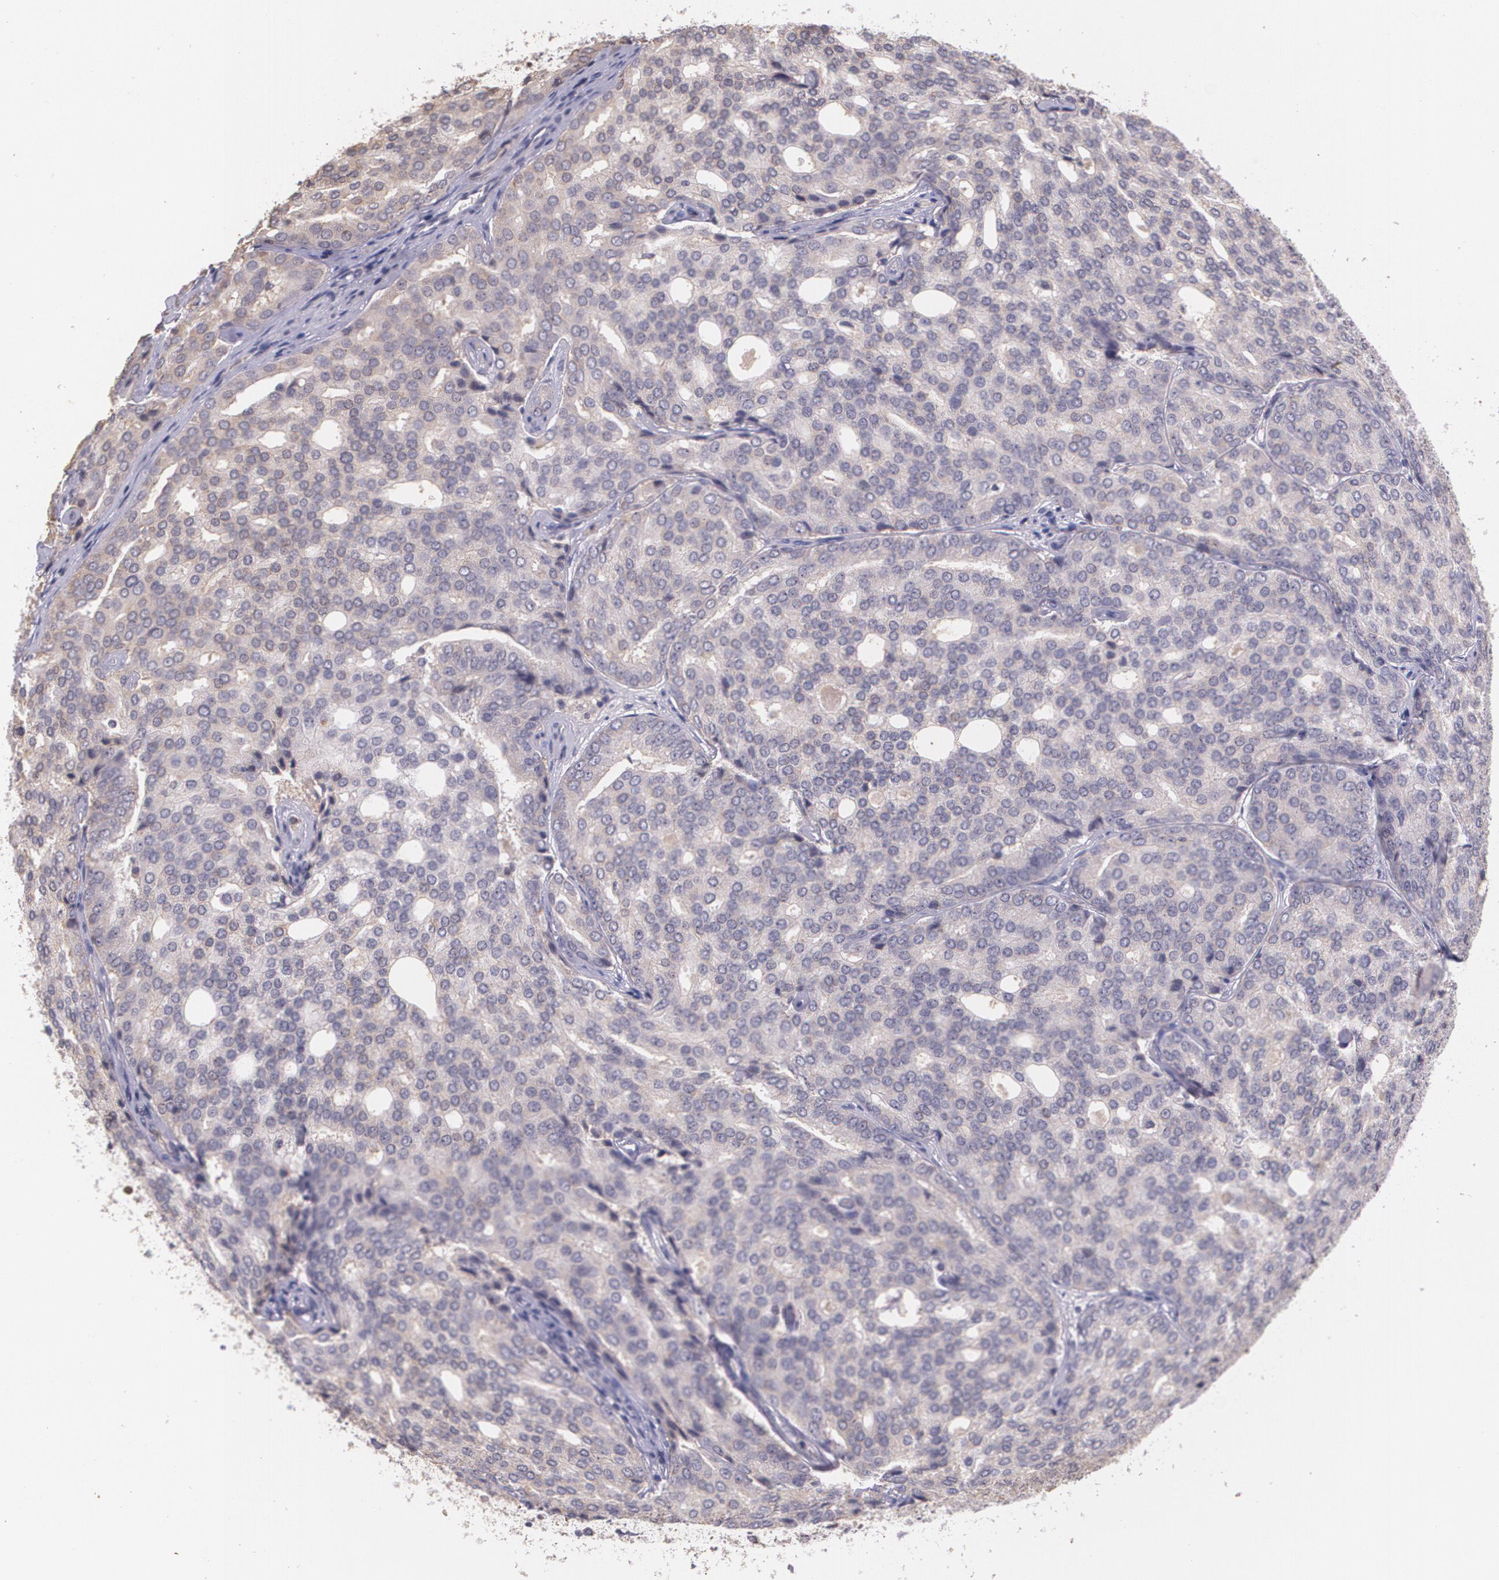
{"staining": {"intensity": "weak", "quantity": ">75%", "location": "cytoplasmic/membranous"}, "tissue": "prostate cancer", "cell_type": "Tumor cells", "image_type": "cancer", "snomed": [{"axis": "morphology", "description": "Adenocarcinoma, High grade"}, {"axis": "topography", "description": "Prostate"}], "caption": "Immunohistochemical staining of human prostate cancer (high-grade adenocarcinoma) exhibits low levels of weak cytoplasmic/membranous protein expression in about >75% of tumor cells.", "gene": "TM4SF1", "patient": {"sex": "male", "age": 64}}